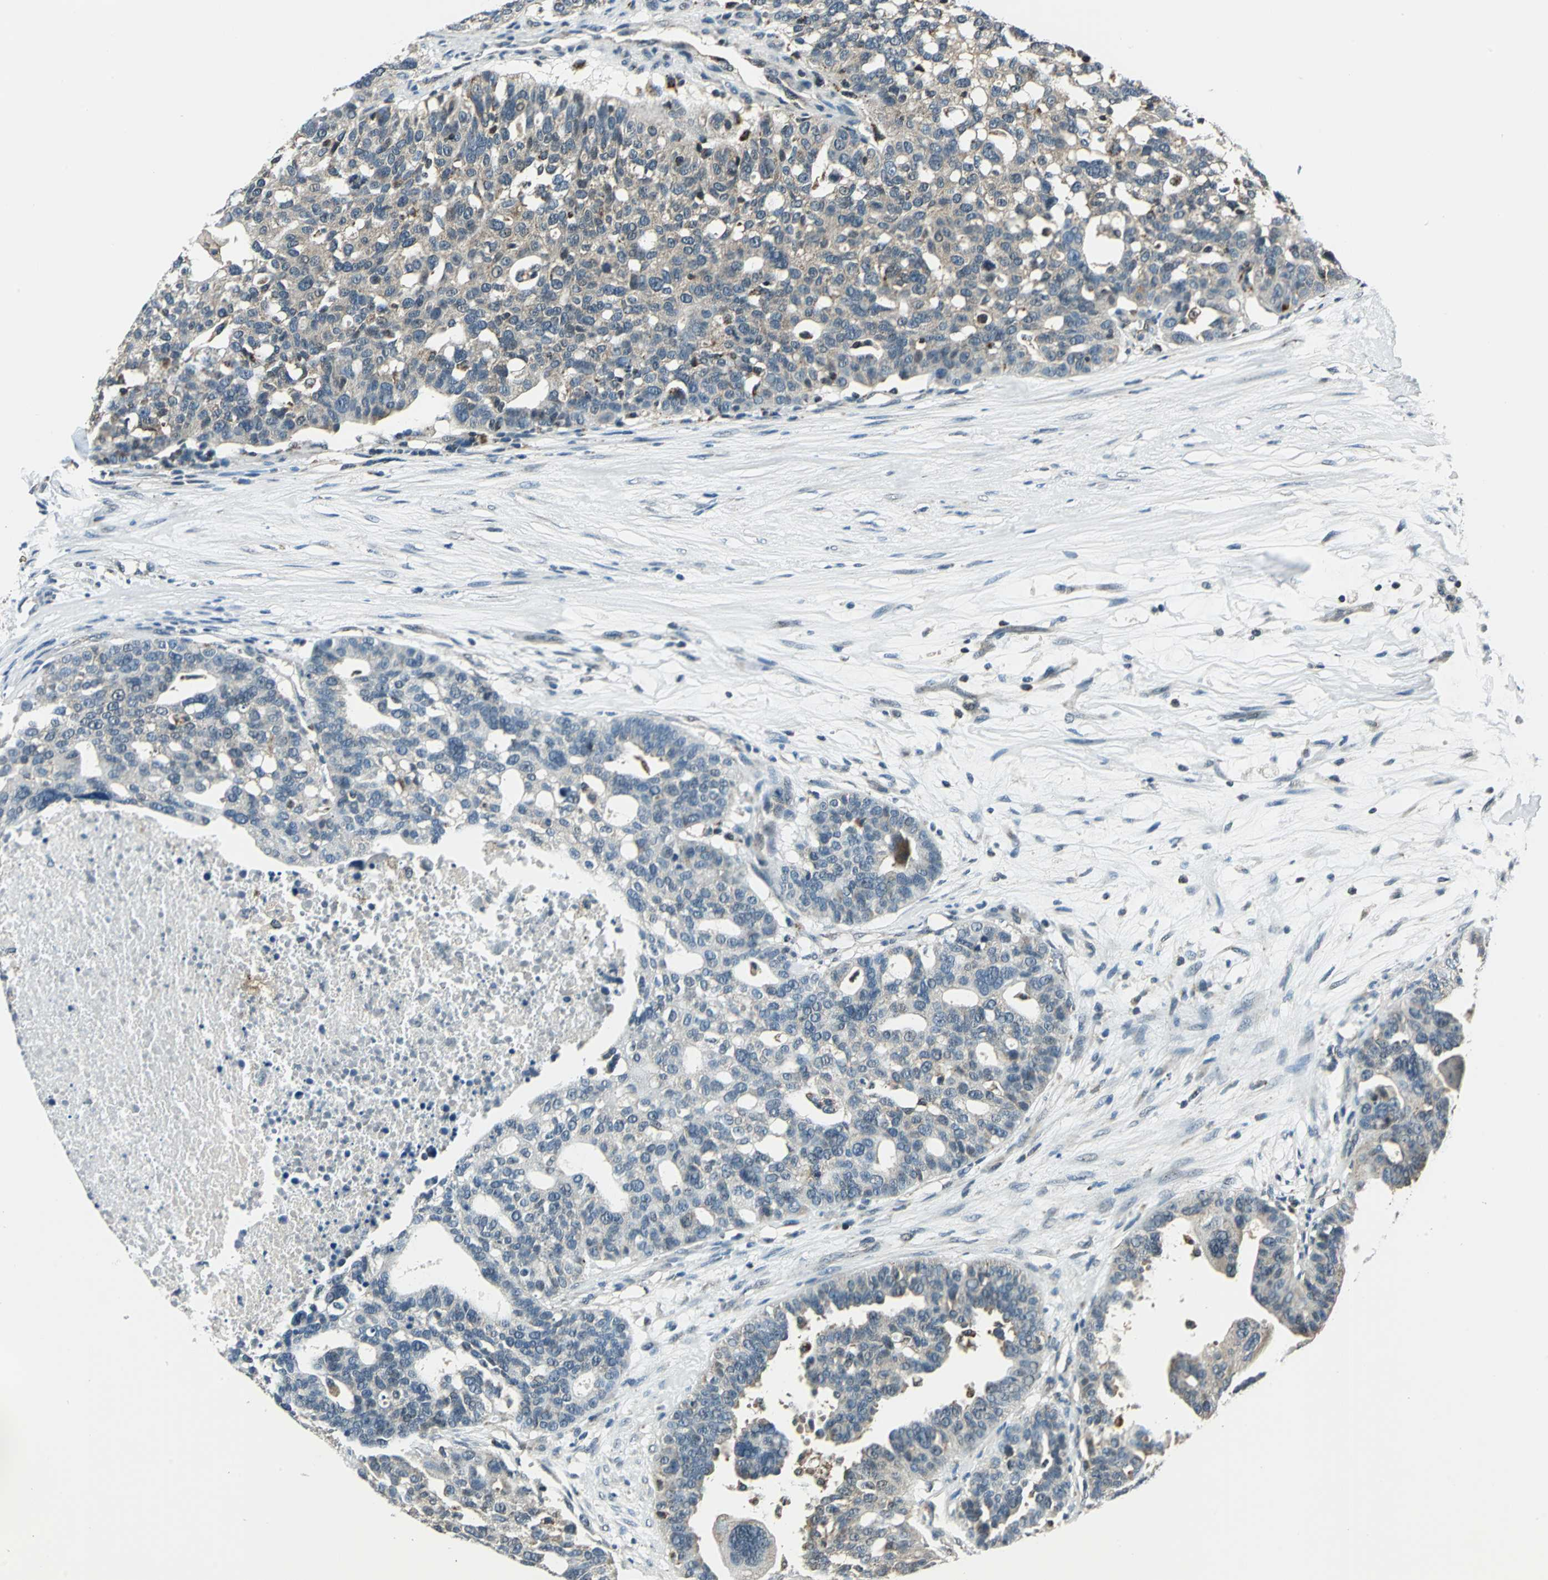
{"staining": {"intensity": "weak", "quantity": "25%-75%", "location": "cytoplasmic/membranous"}, "tissue": "ovarian cancer", "cell_type": "Tumor cells", "image_type": "cancer", "snomed": [{"axis": "morphology", "description": "Cystadenocarcinoma, serous, NOS"}, {"axis": "topography", "description": "Ovary"}], "caption": "Weak cytoplasmic/membranous protein expression is identified in approximately 25%-75% of tumor cells in ovarian serous cystadenocarcinoma. (brown staining indicates protein expression, while blue staining denotes nuclei).", "gene": "NUDT2", "patient": {"sex": "female", "age": 59}}